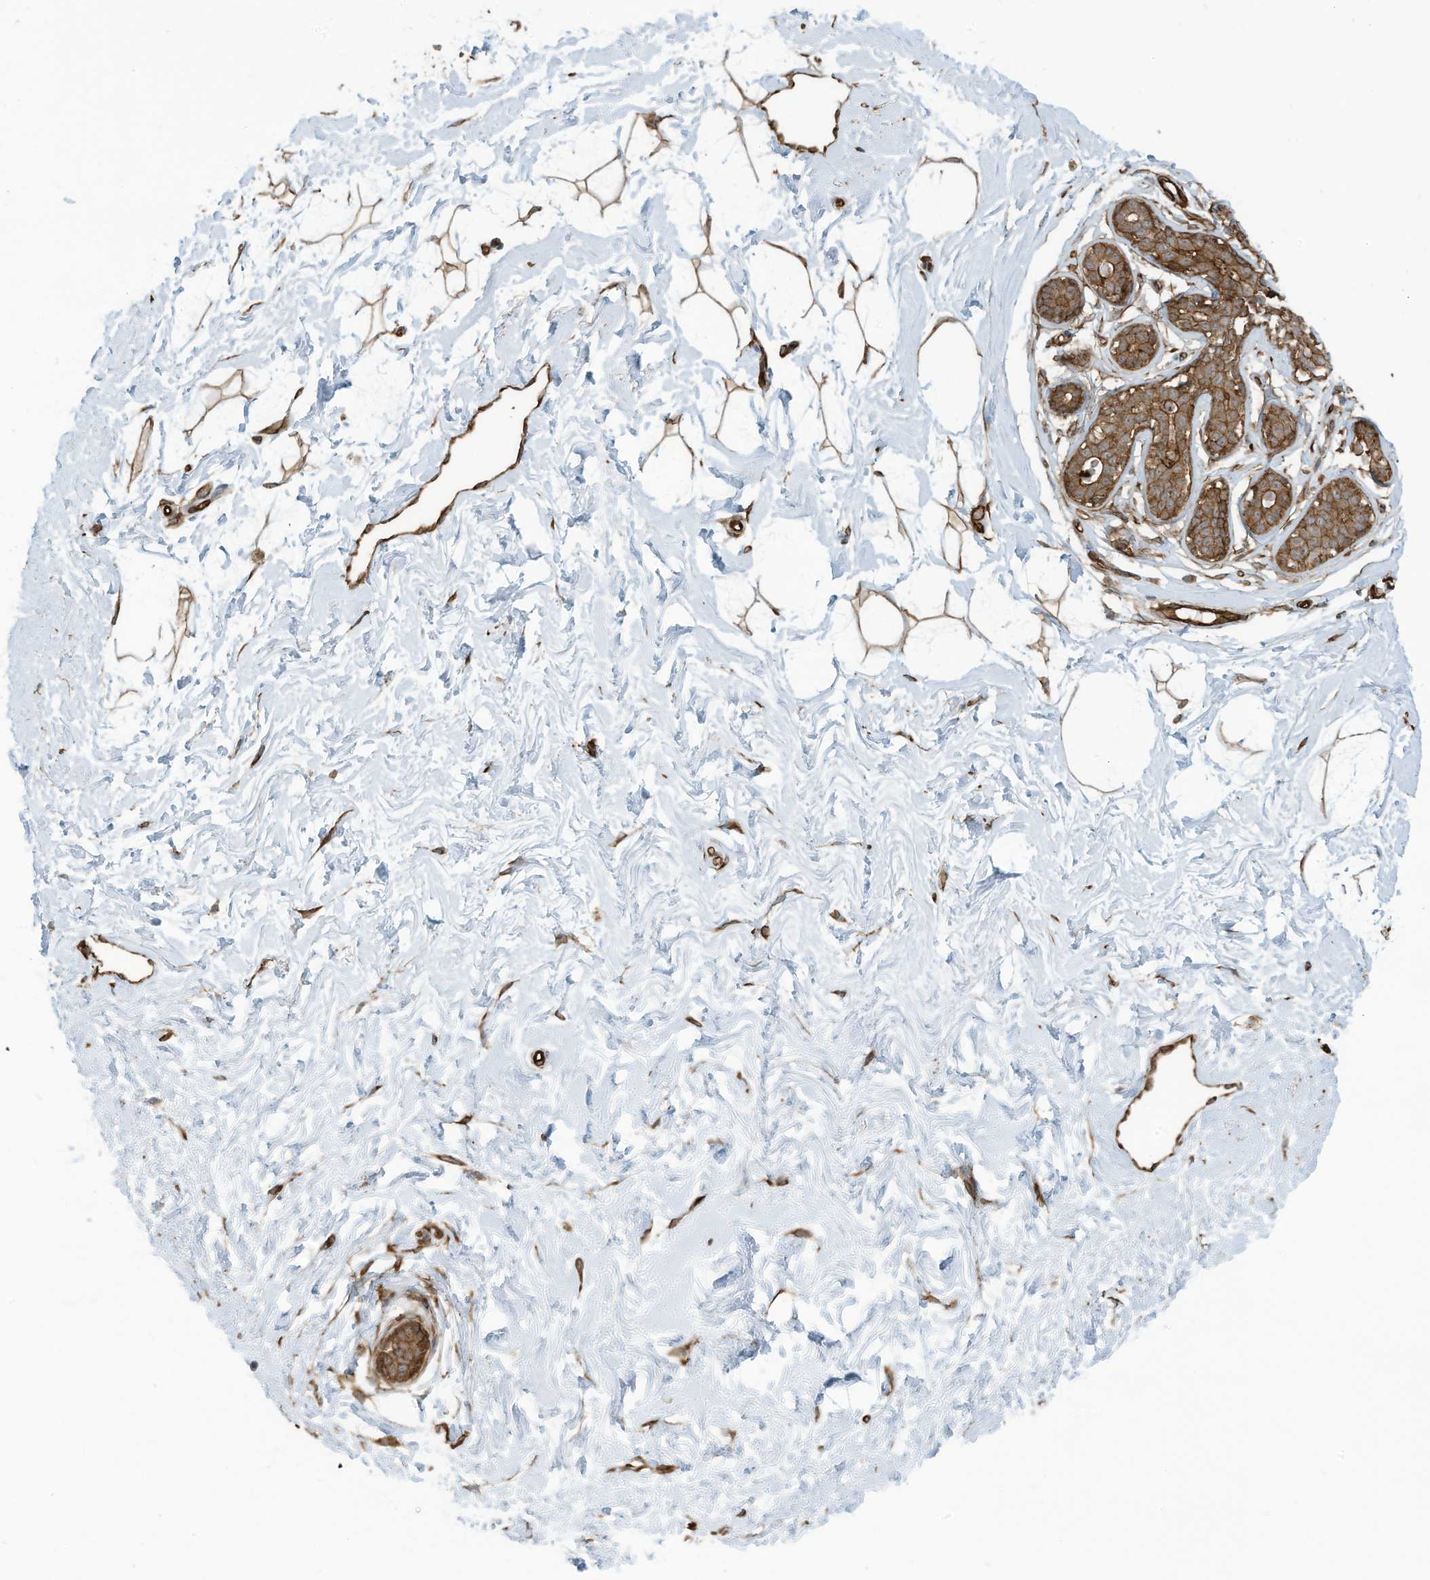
{"staining": {"intensity": "moderate", "quantity": ">75%", "location": "cytoplasmic/membranous"}, "tissue": "breast", "cell_type": "Adipocytes", "image_type": "normal", "snomed": [{"axis": "morphology", "description": "Normal tissue, NOS"}, {"axis": "morphology", "description": "Adenoma, NOS"}, {"axis": "topography", "description": "Breast"}], "caption": "A histopathology image of breast stained for a protein demonstrates moderate cytoplasmic/membranous brown staining in adipocytes. (DAB (3,3'-diaminobenzidine) IHC, brown staining for protein, blue staining for nuclei).", "gene": "SLC9A2", "patient": {"sex": "female", "age": 23}}